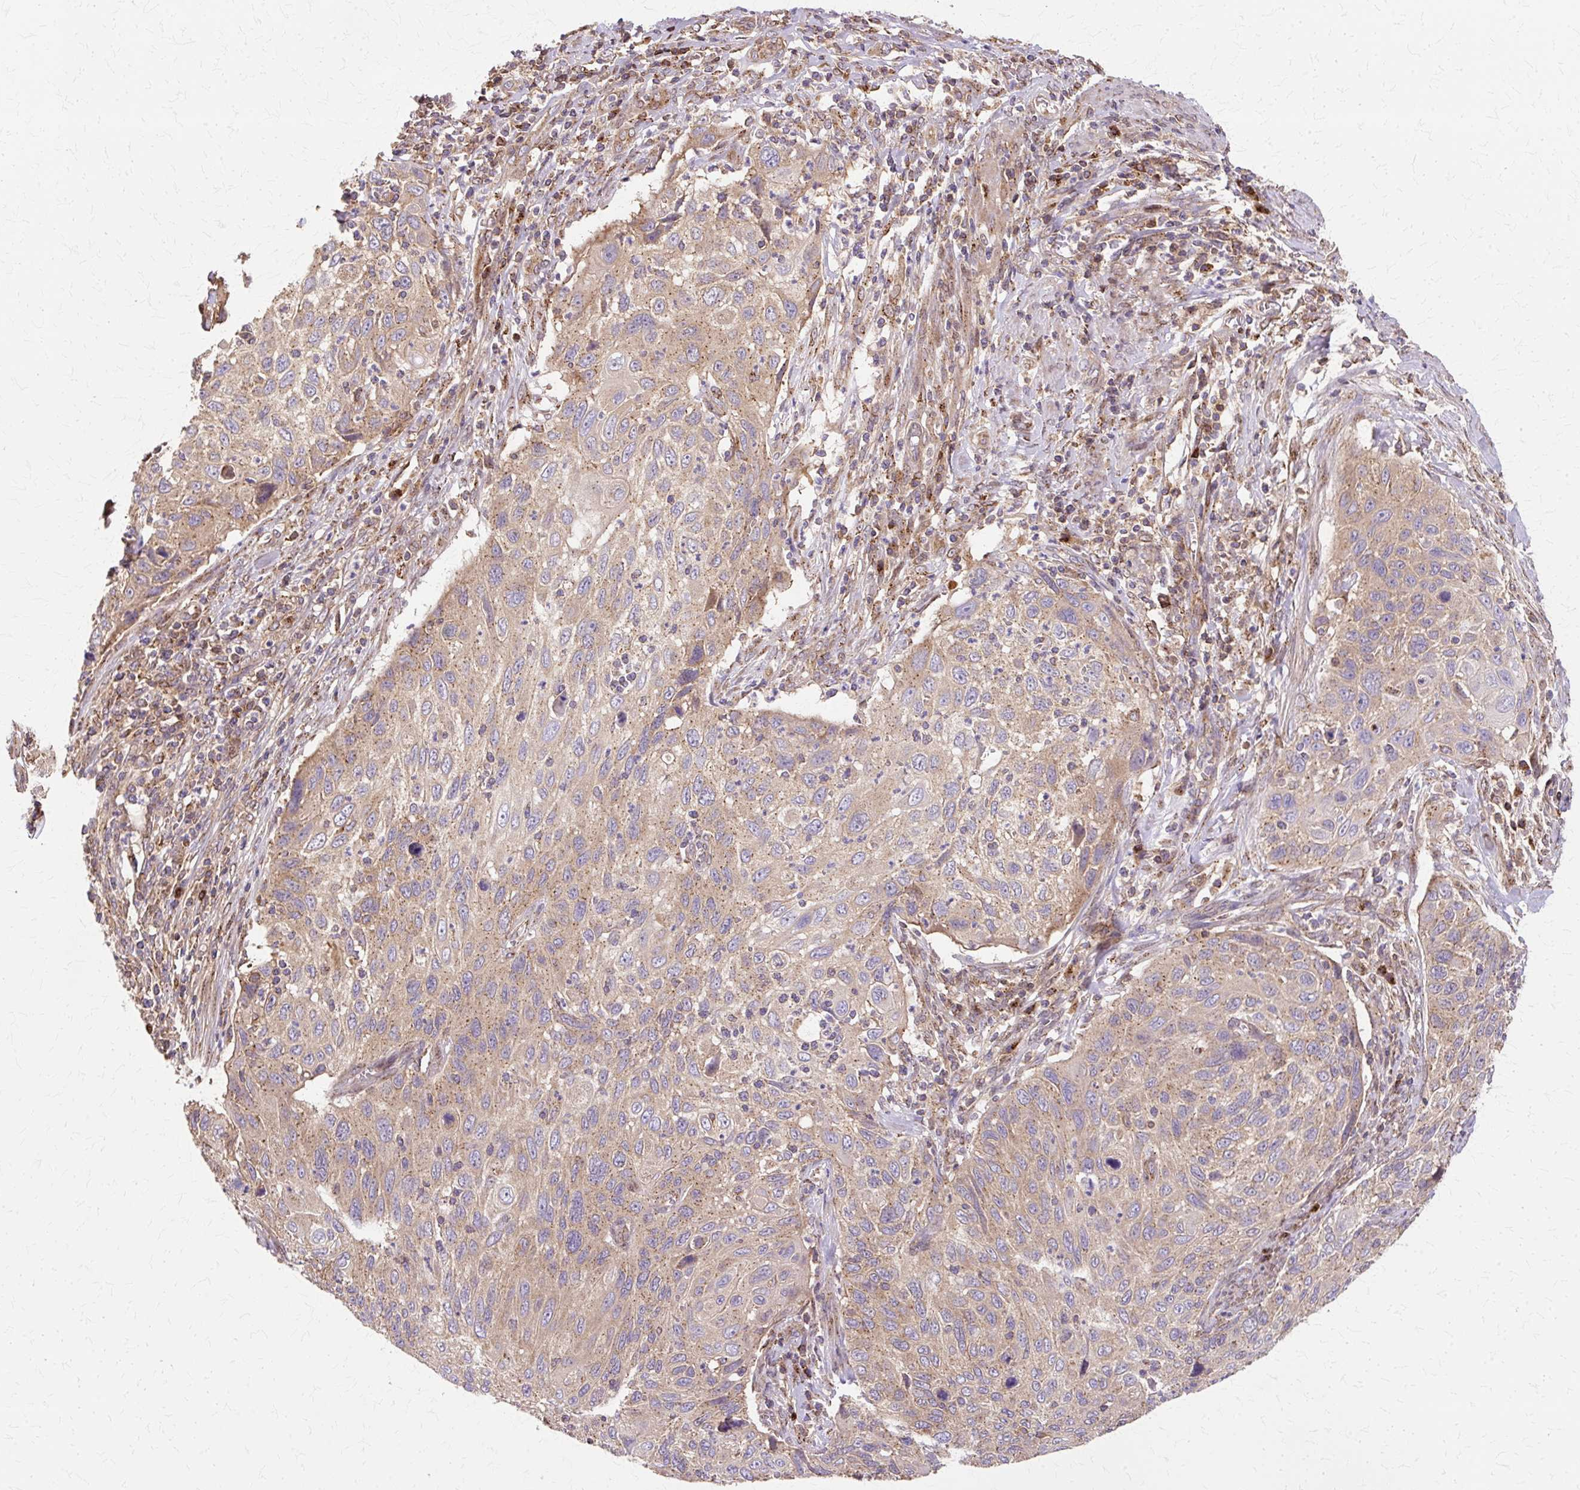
{"staining": {"intensity": "moderate", "quantity": "25%-75%", "location": "cytoplasmic/membranous"}, "tissue": "cervical cancer", "cell_type": "Tumor cells", "image_type": "cancer", "snomed": [{"axis": "morphology", "description": "Squamous cell carcinoma, NOS"}, {"axis": "topography", "description": "Cervix"}], "caption": "Protein staining reveals moderate cytoplasmic/membranous positivity in about 25%-75% of tumor cells in squamous cell carcinoma (cervical).", "gene": "COPB1", "patient": {"sex": "female", "age": 70}}